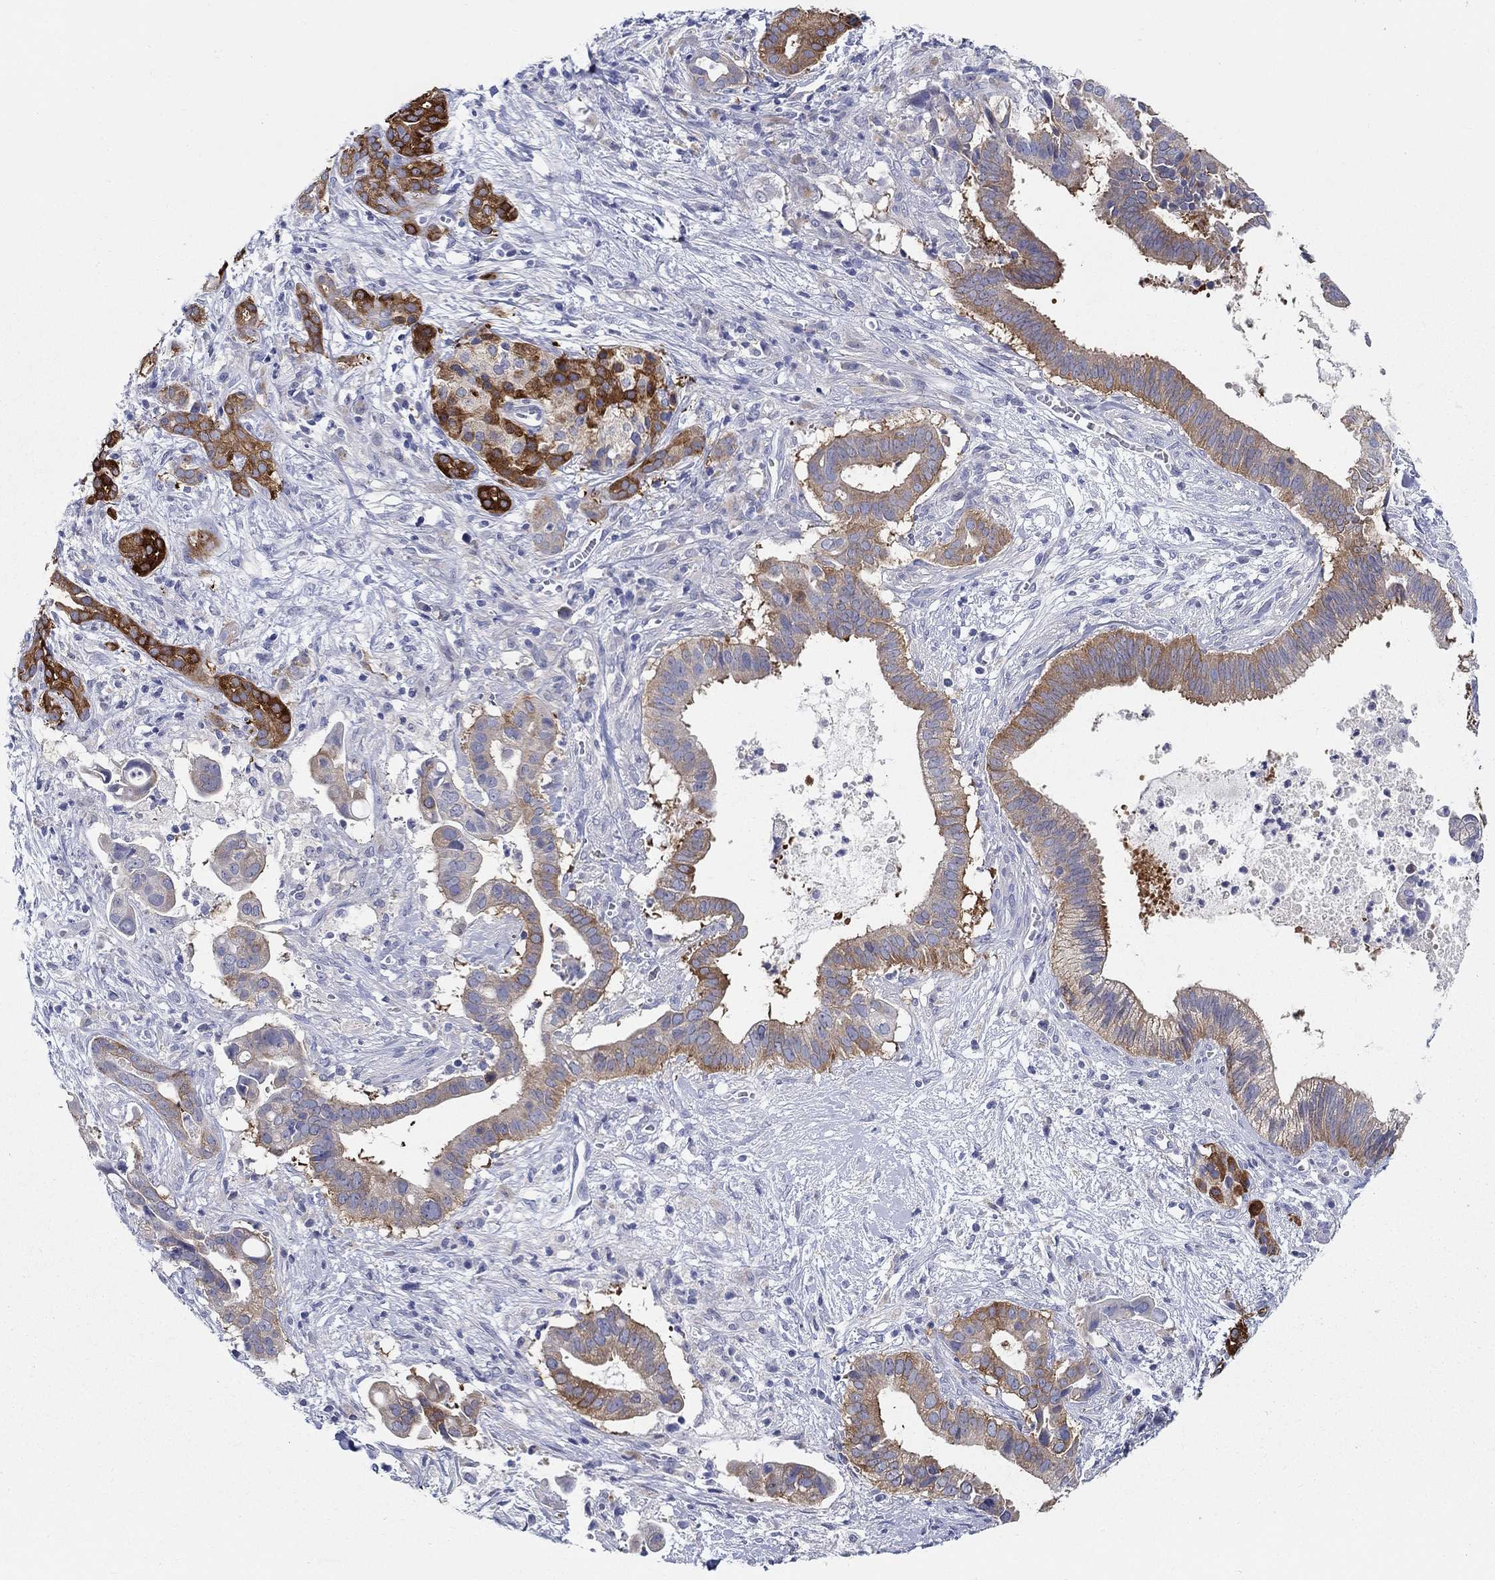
{"staining": {"intensity": "moderate", "quantity": "<25%", "location": "cytoplasmic/membranous"}, "tissue": "pancreatic cancer", "cell_type": "Tumor cells", "image_type": "cancer", "snomed": [{"axis": "morphology", "description": "Adenocarcinoma, NOS"}, {"axis": "topography", "description": "Pancreas"}], "caption": "Protein staining demonstrates moderate cytoplasmic/membranous expression in approximately <25% of tumor cells in adenocarcinoma (pancreatic). The staining was performed using DAB, with brown indicating positive protein expression. Nuclei are stained blue with hematoxylin.", "gene": "RAP1GAP", "patient": {"sex": "male", "age": 61}}